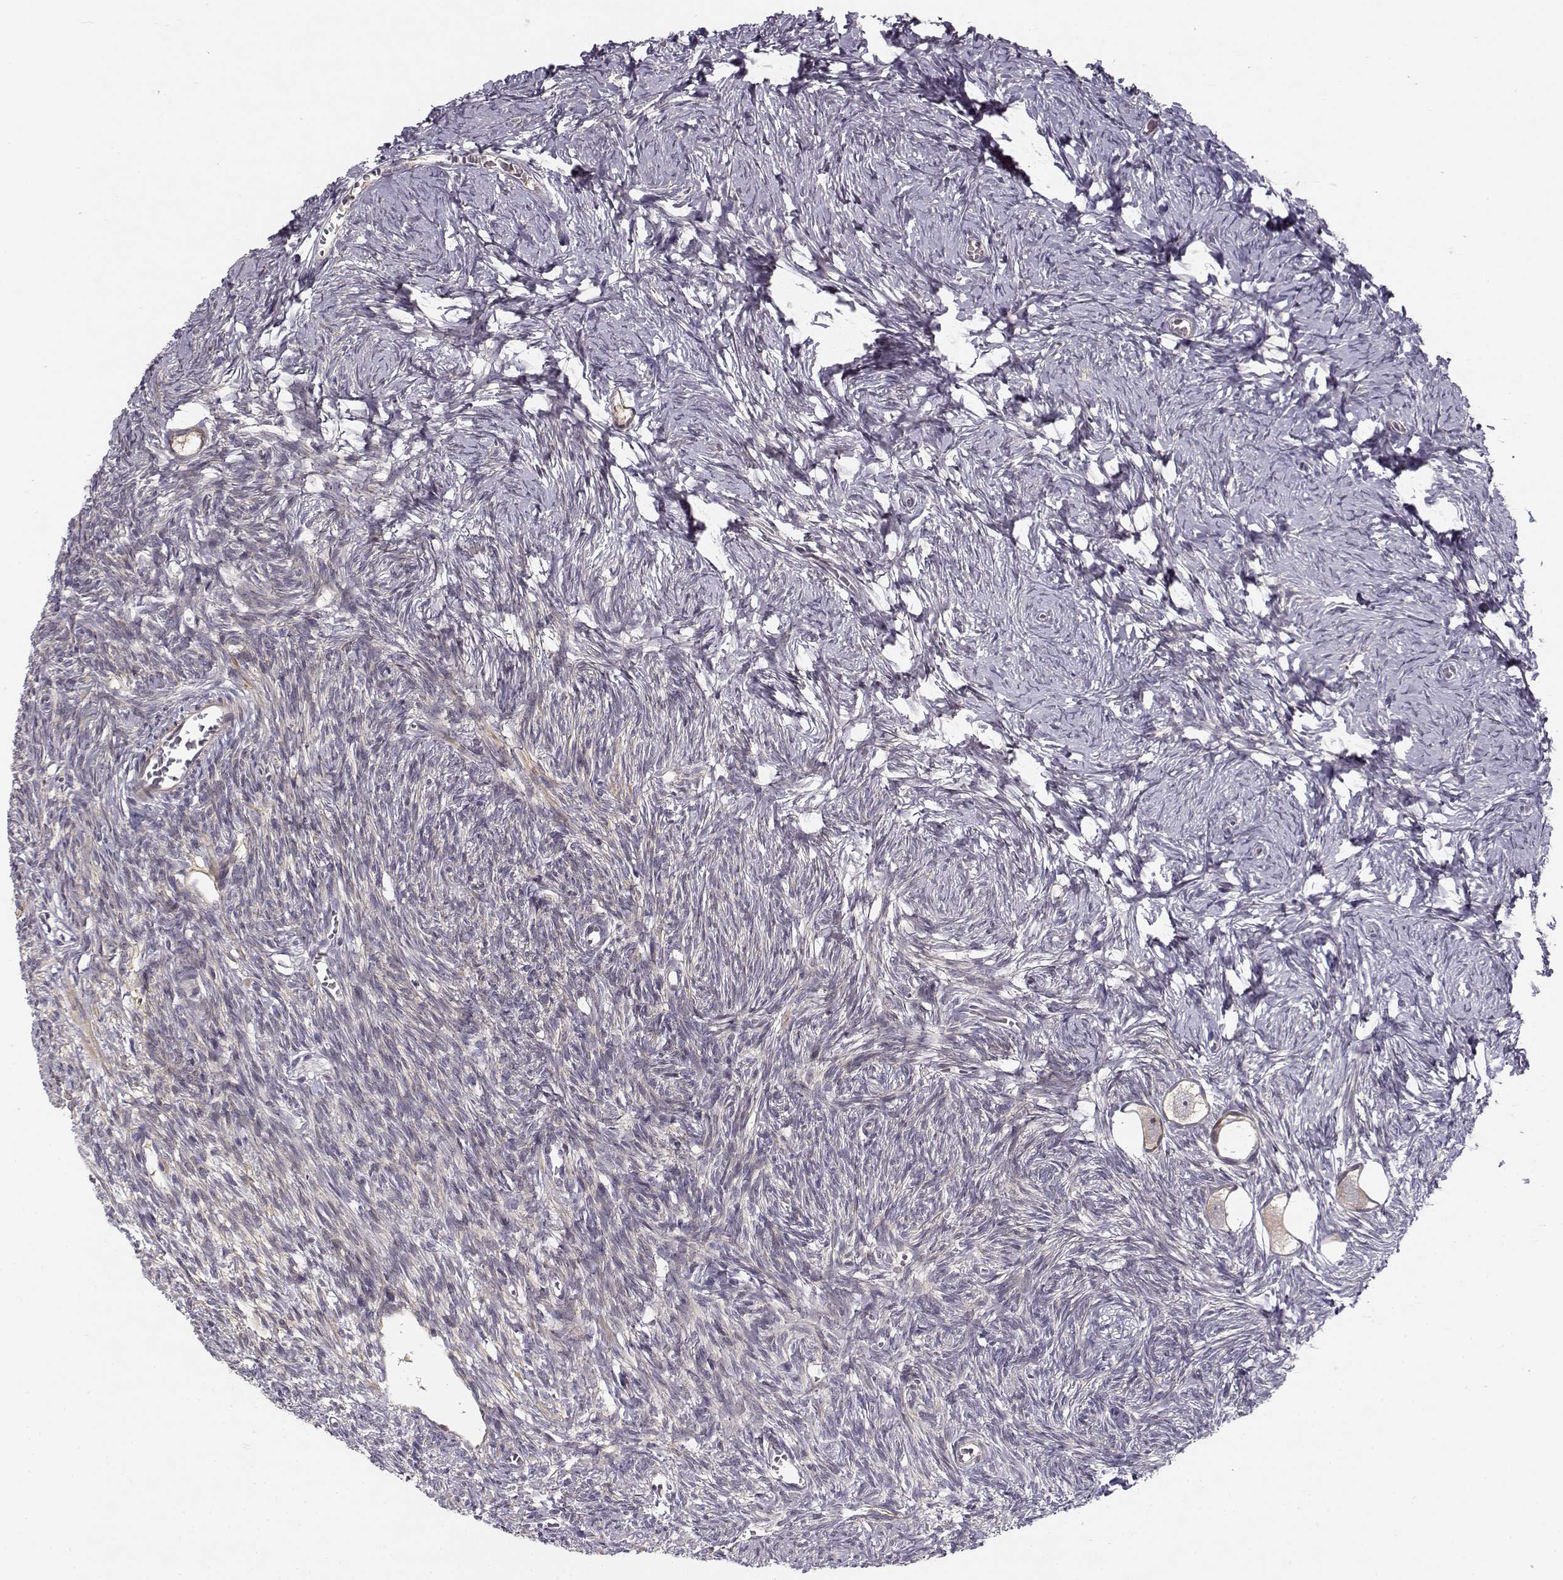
{"staining": {"intensity": "negative", "quantity": "none", "location": "none"}, "tissue": "ovary", "cell_type": "Follicle cells", "image_type": "normal", "snomed": [{"axis": "morphology", "description": "Normal tissue, NOS"}, {"axis": "topography", "description": "Ovary"}], "caption": "Benign ovary was stained to show a protein in brown. There is no significant staining in follicle cells.", "gene": "RGS9BP", "patient": {"sex": "female", "age": 27}}